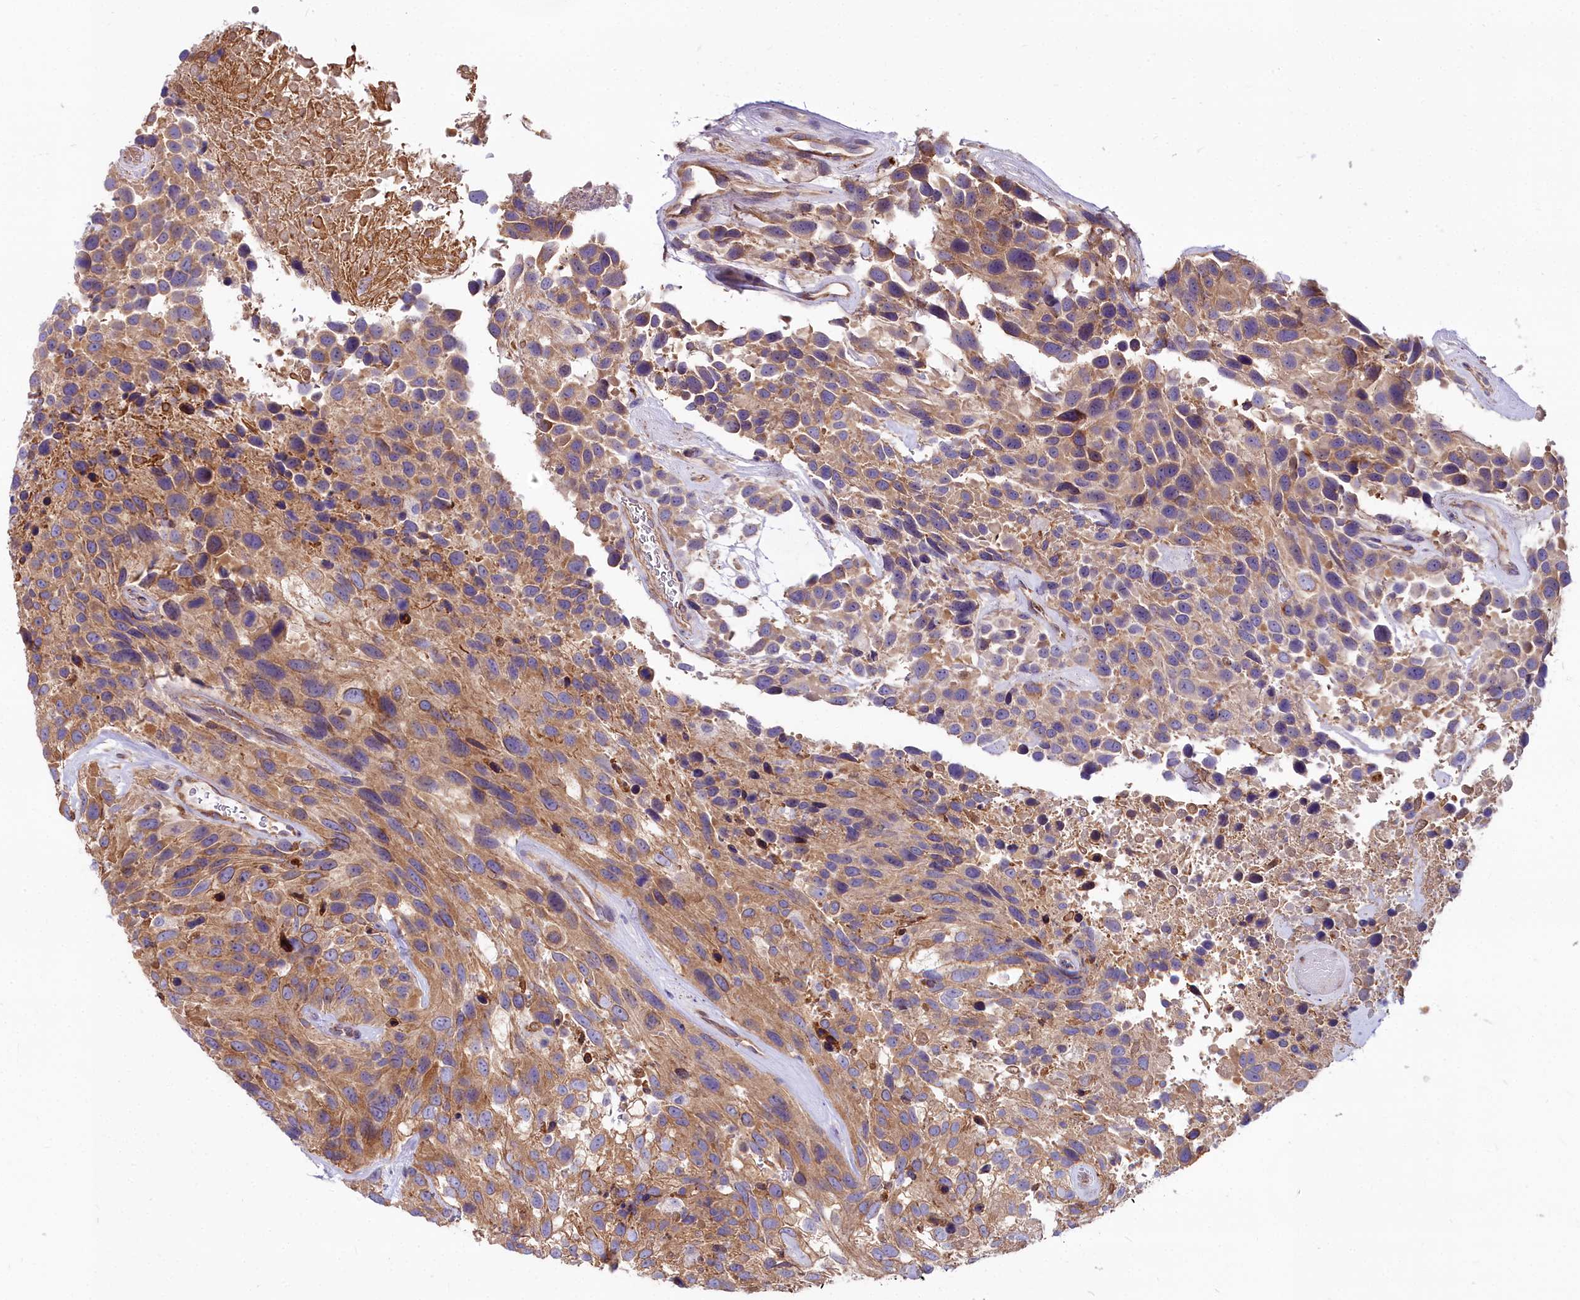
{"staining": {"intensity": "moderate", "quantity": ">75%", "location": "cytoplasmic/membranous"}, "tissue": "urothelial cancer", "cell_type": "Tumor cells", "image_type": "cancer", "snomed": [{"axis": "morphology", "description": "Urothelial carcinoma, High grade"}, {"axis": "topography", "description": "Urinary bladder"}], "caption": "High-power microscopy captured an IHC image of urothelial cancer, revealing moderate cytoplasmic/membranous staining in about >75% of tumor cells. (DAB (3,3'-diaminobenzidine) IHC, brown staining for protein, blue staining for nuclei).", "gene": "HLA-DOA", "patient": {"sex": "female", "age": 70}}